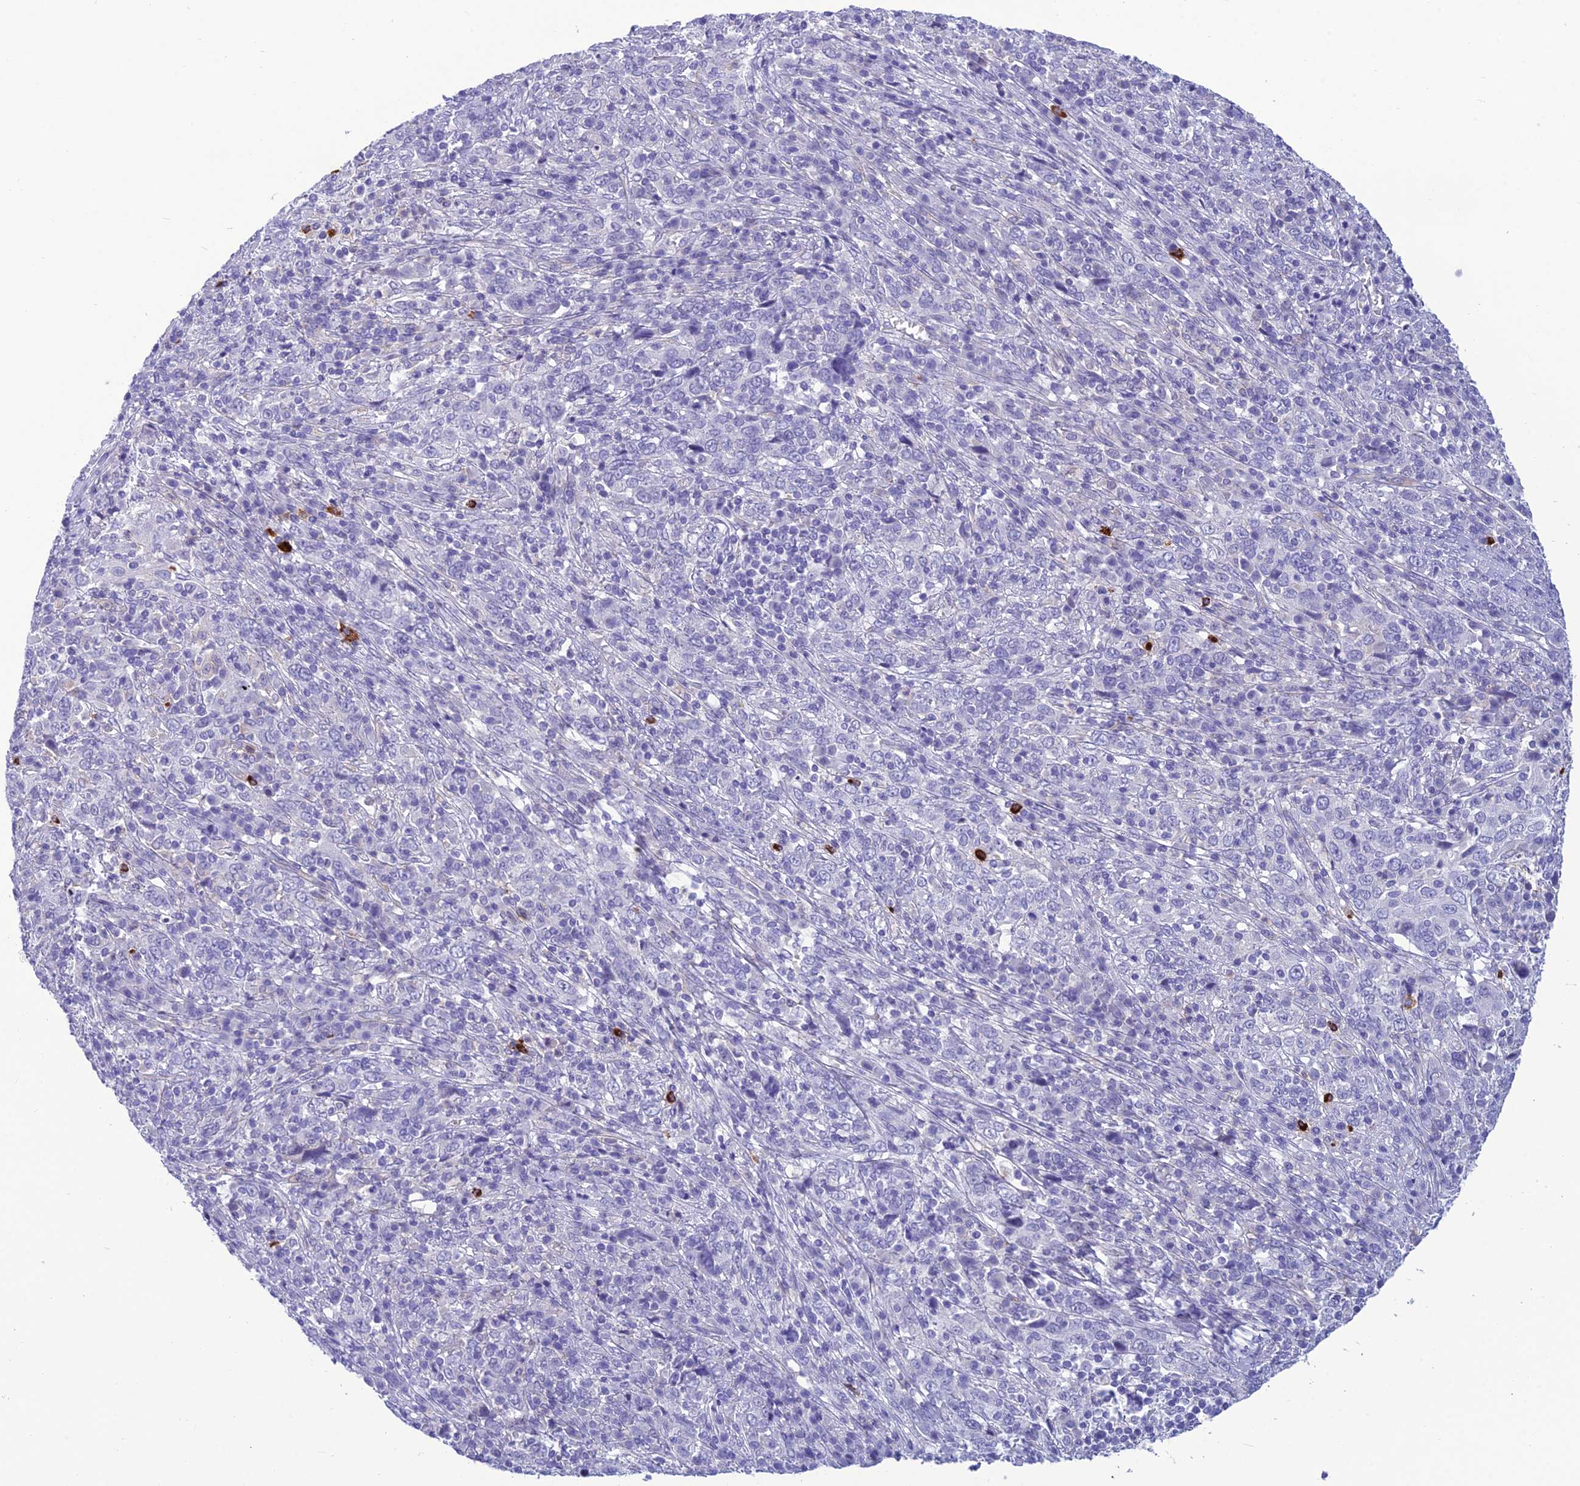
{"staining": {"intensity": "negative", "quantity": "none", "location": "none"}, "tissue": "cervical cancer", "cell_type": "Tumor cells", "image_type": "cancer", "snomed": [{"axis": "morphology", "description": "Squamous cell carcinoma, NOS"}, {"axis": "topography", "description": "Cervix"}], "caption": "Immunohistochemistry (IHC) photomicrograph of neoplastic tissue: cervical cancer (squamous cell carcinoma) stained with DAB (3,3'-diaminobenzidine) shows no significant protein positivity in tumor cells.", "gene": "BBS7", "patient": {"sex": "female", "age": 46}}